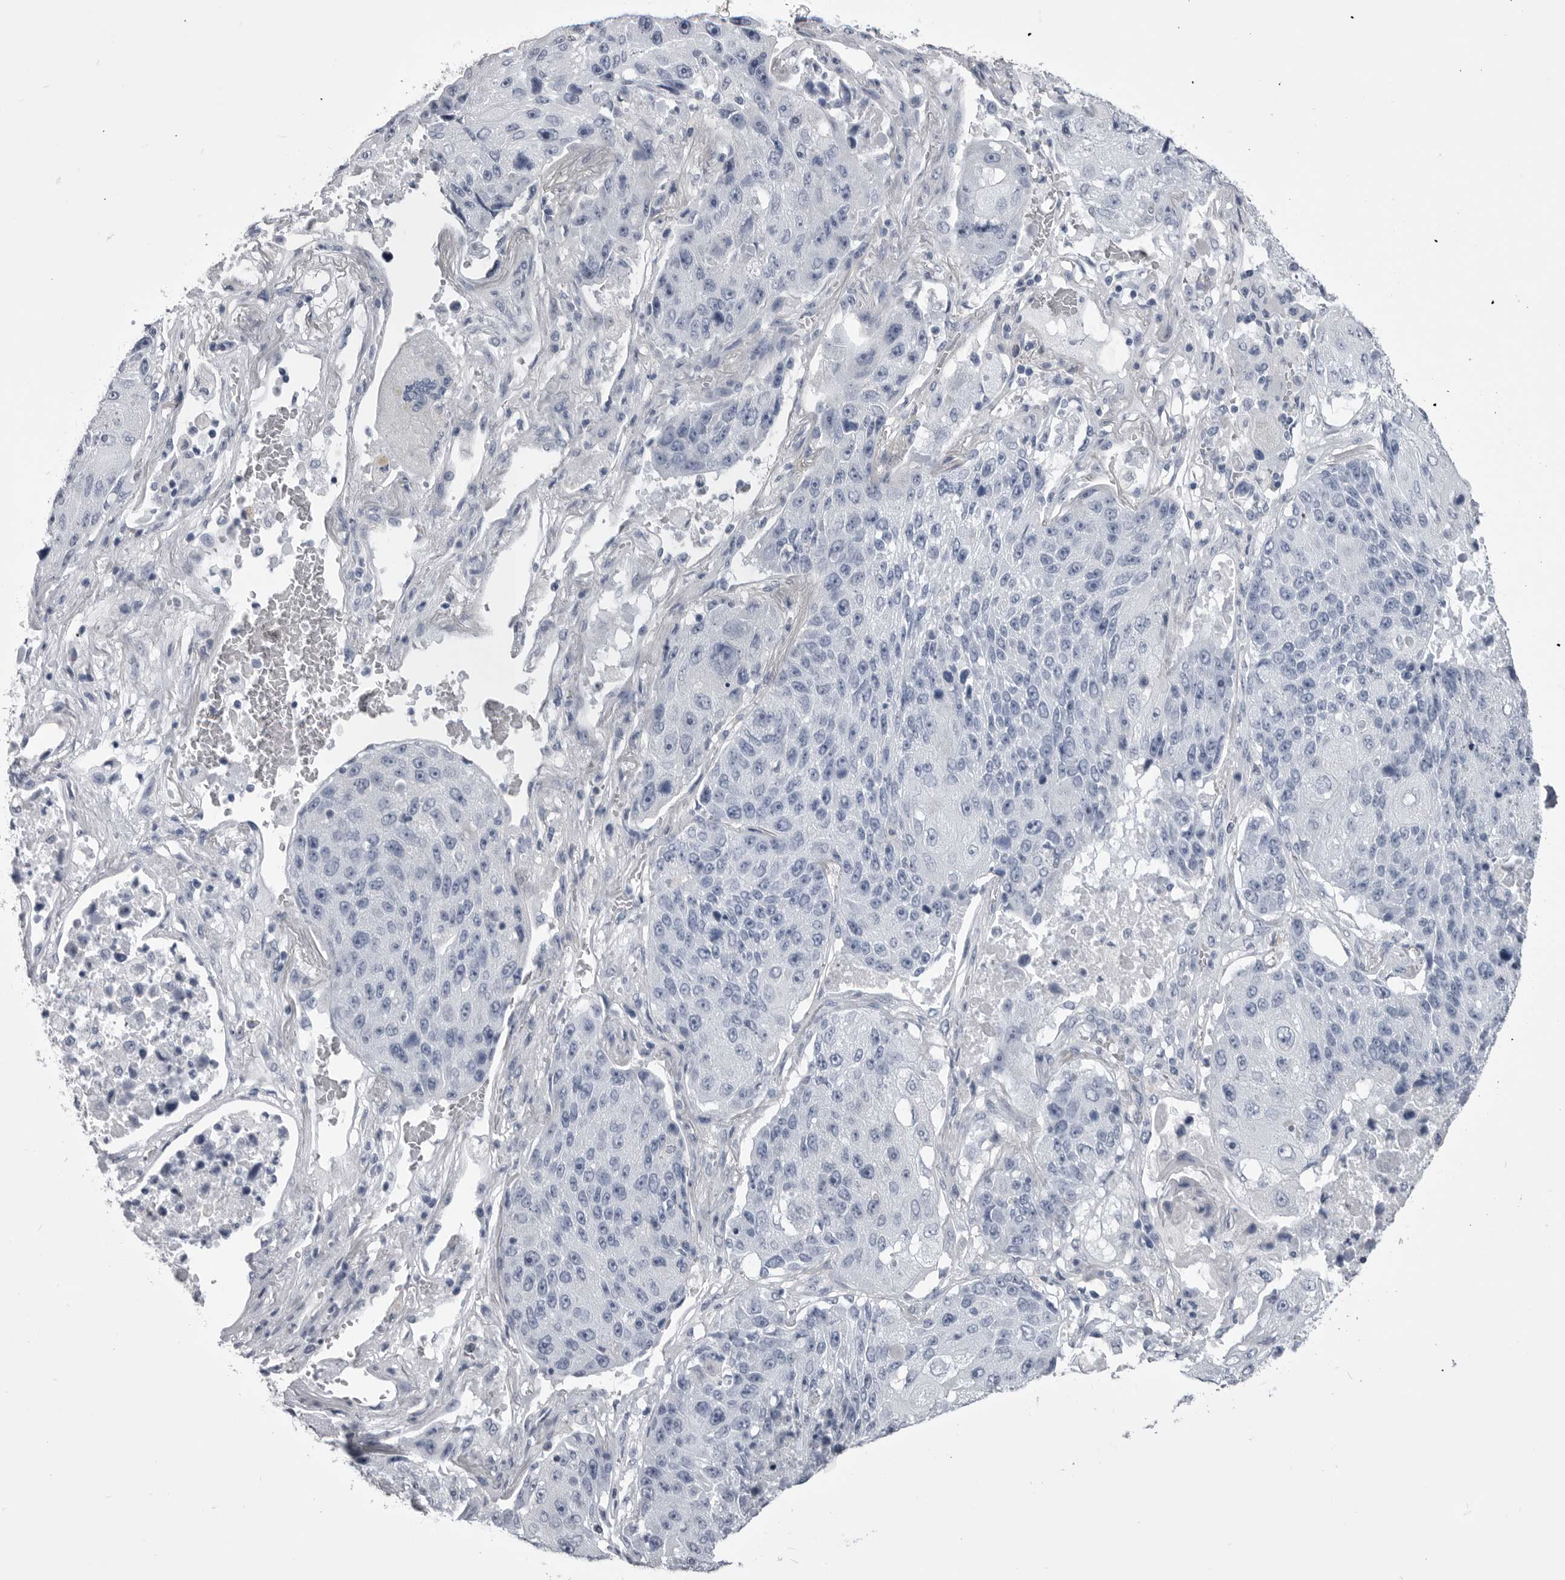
{"staining": {"intensity": "negative", "quantity": "none", "location": "none"}, "tissue": "lung cancer", "cell_type": "Tumor cells", "image_type": "cancer", "snomed": [{"axis": "morphology", "description": "Squamous cell carcinoma, NOS"}, {"axis": "topography", "description": "Lung"}], "caption": "IHC of lung cancer exhibits no positivity in tumor cells. (Brightfield microscopy of DAB (3,3'-diaminobenzidine) immunohistochemistry at high magnification).", "gene": "ANK2", "patient": {"sex": "male", "age": 61}}